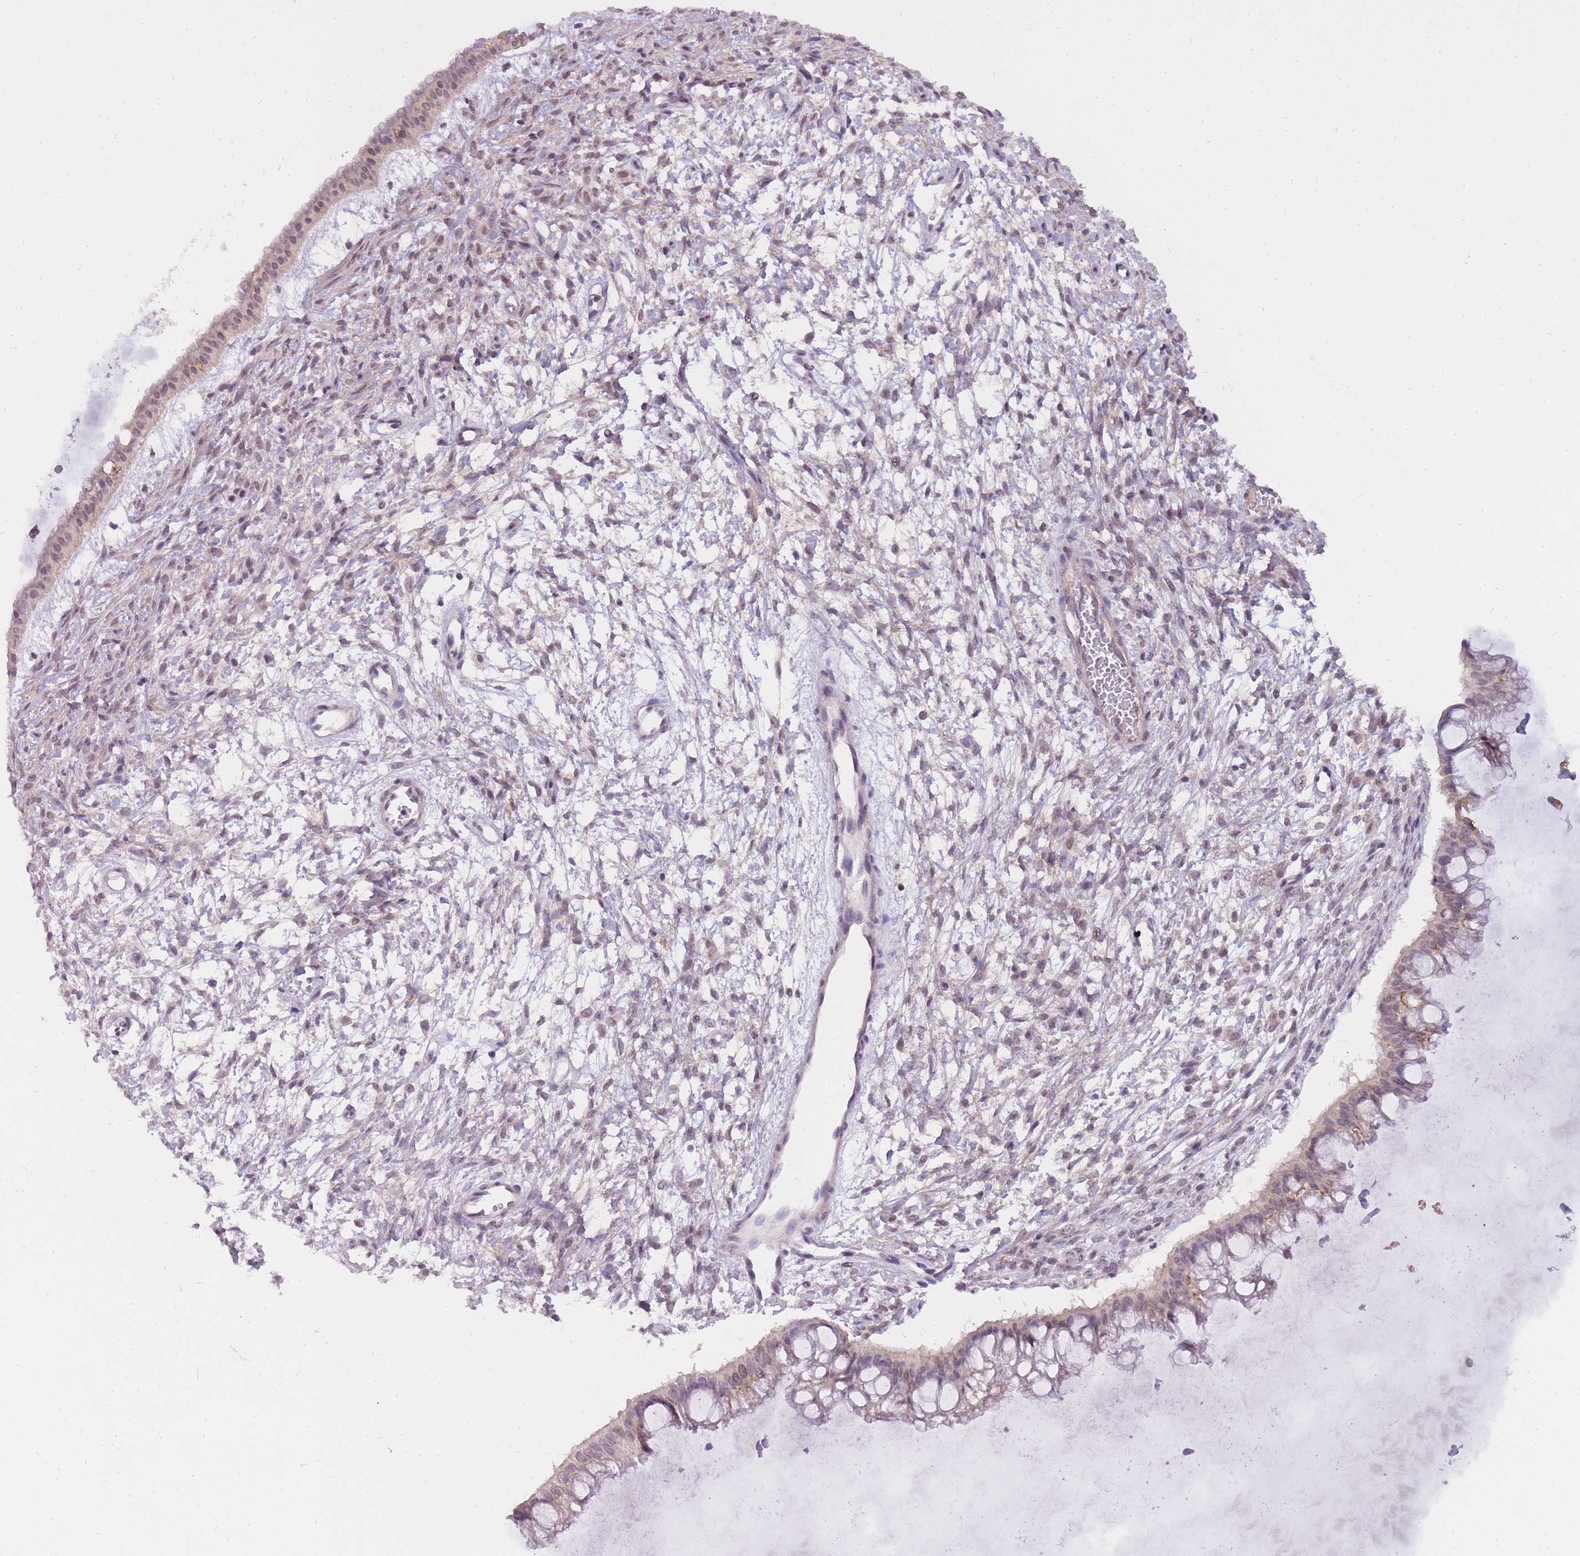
{"staining": {"intensity": "weak", "quantity": "25%-75%", "location": "cytoplasmic/membranous,nuclear"}, "tissue": "ovarian cancer", "cell_type": "Tumor cells", "image_type": "cancer", "snomed": [{"axis": "morphology", "description": "Cystadenocarcinoma, mucinous, NOS"}, {"axis": "topography", "description": "Ovary"}], "caption": "Immunohistochemical staining of human ovarian mucinous cystadenocarcinoma reveals low levels of weak cytoplasmic/membranous and nuclear positivity in approximately 25%-75% of tumor cells.", "gene": "TIGD1", "patient": {"sex": "female", "age": 73}}